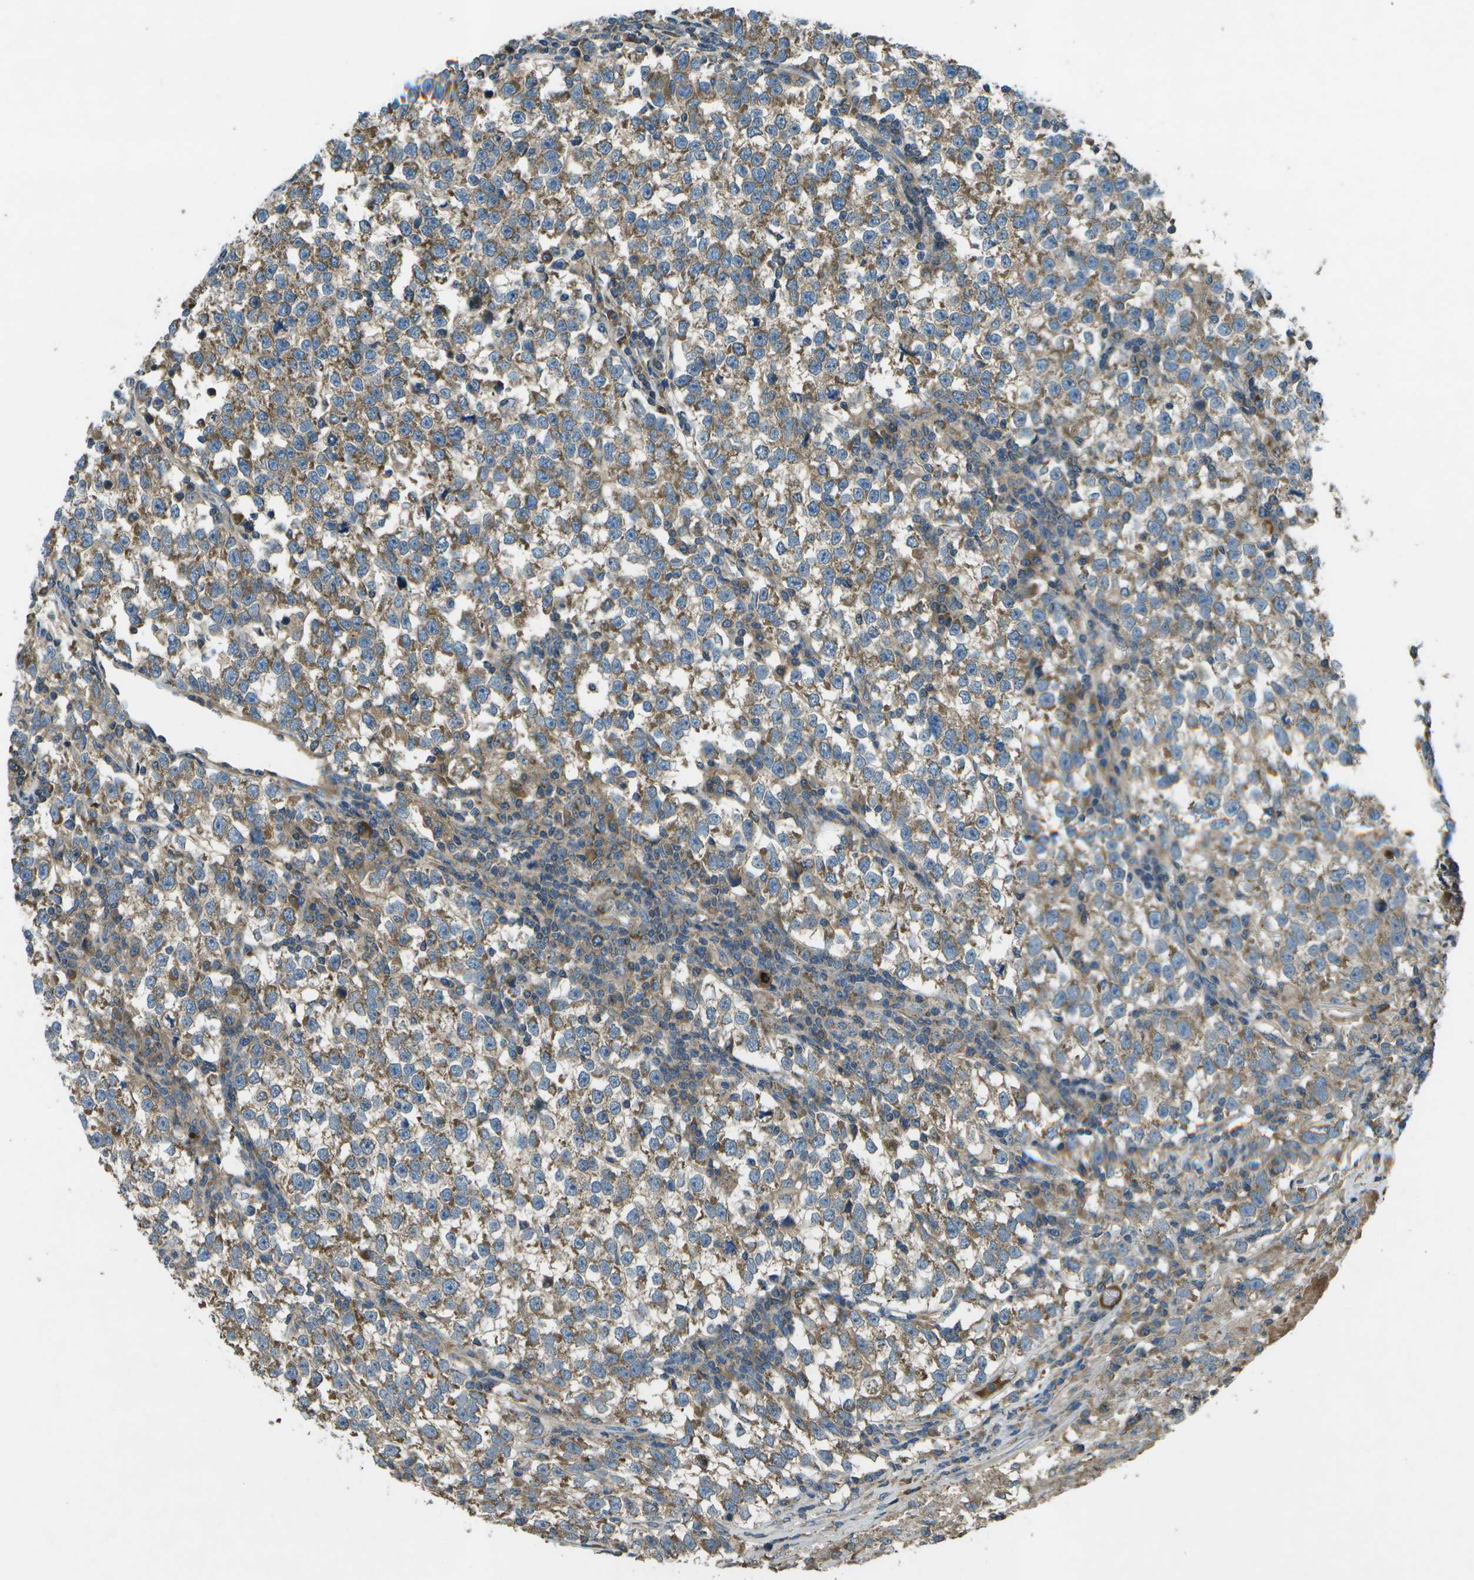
{"staining": {"intensity": "moderate", "quantity": "25%-75%", "location": "cytoplasmic/membranous"}, "tissue": "testis cancer", "cell_type": "Tumor cells", "image_type": "cancer", "snomed": [{"axis": "morphology", "description": "Normal tissue, NOS"}, {"axis": "morphology", "description": "Seminoma, NOS"}, {"axis": "topography", "description": "Testis"}], "caption": "A micrograph of human testis cancer (seminoma) stained for a protein shows moderate cytoplasmic/membranous brown staining in tumor cells.", "gene": "PXYLP1", "patient": {"sex": "male", "age": 43}}